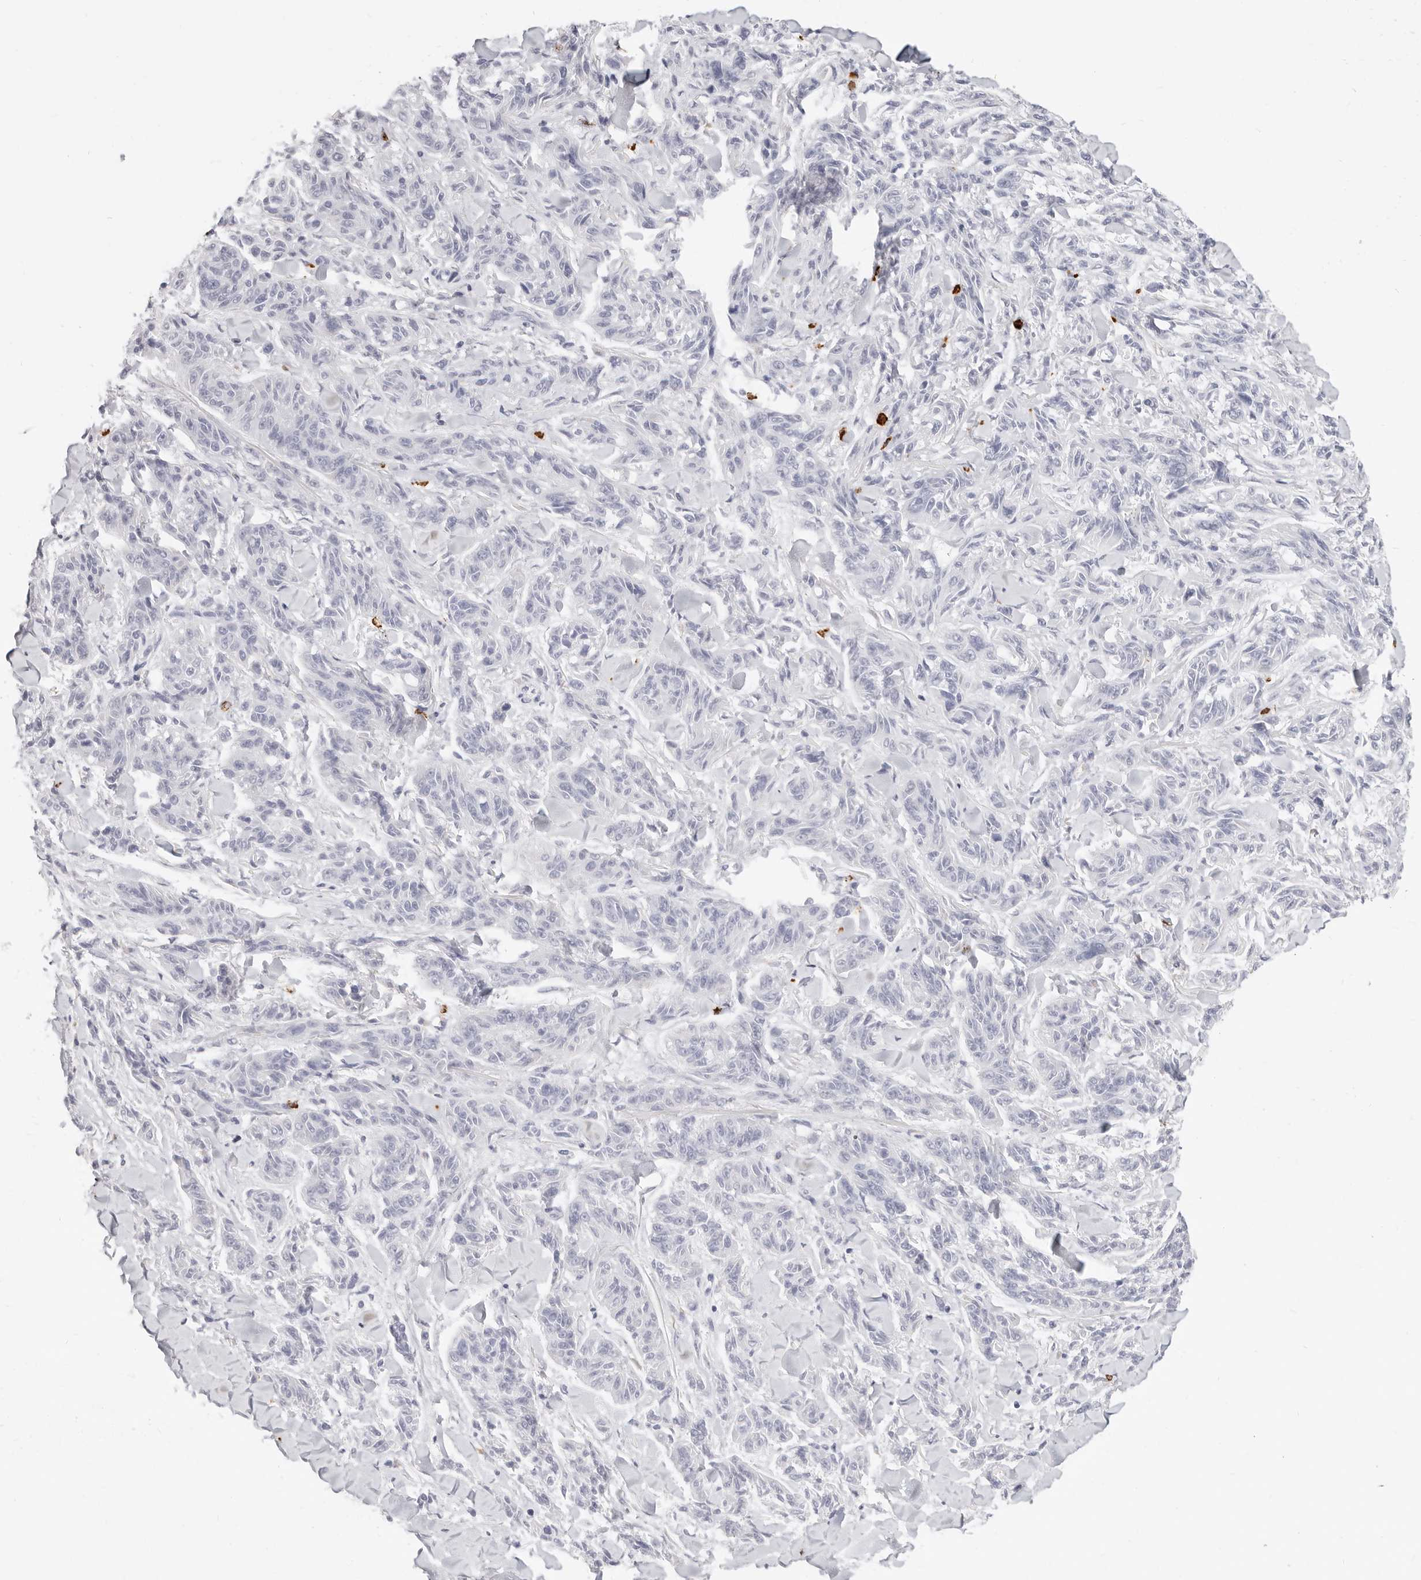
{"staining": {"intensity": "negative", "quantity": "none", "location": "none"}, "tissue": "melanoma", "cell_type": "Tumor cells", "image_type": "cancer", "snomed": [{"axis": "morphology", "description": "Malignant melanoma, NOS"}, {"axis": "topography", "description": "Skin"}], "caption": "Immunohistochemistry of human malignant melanoma displays no staining in tumor cells.", "gene": "CAMP", "patient": {"sex": "male", "age": 53}}